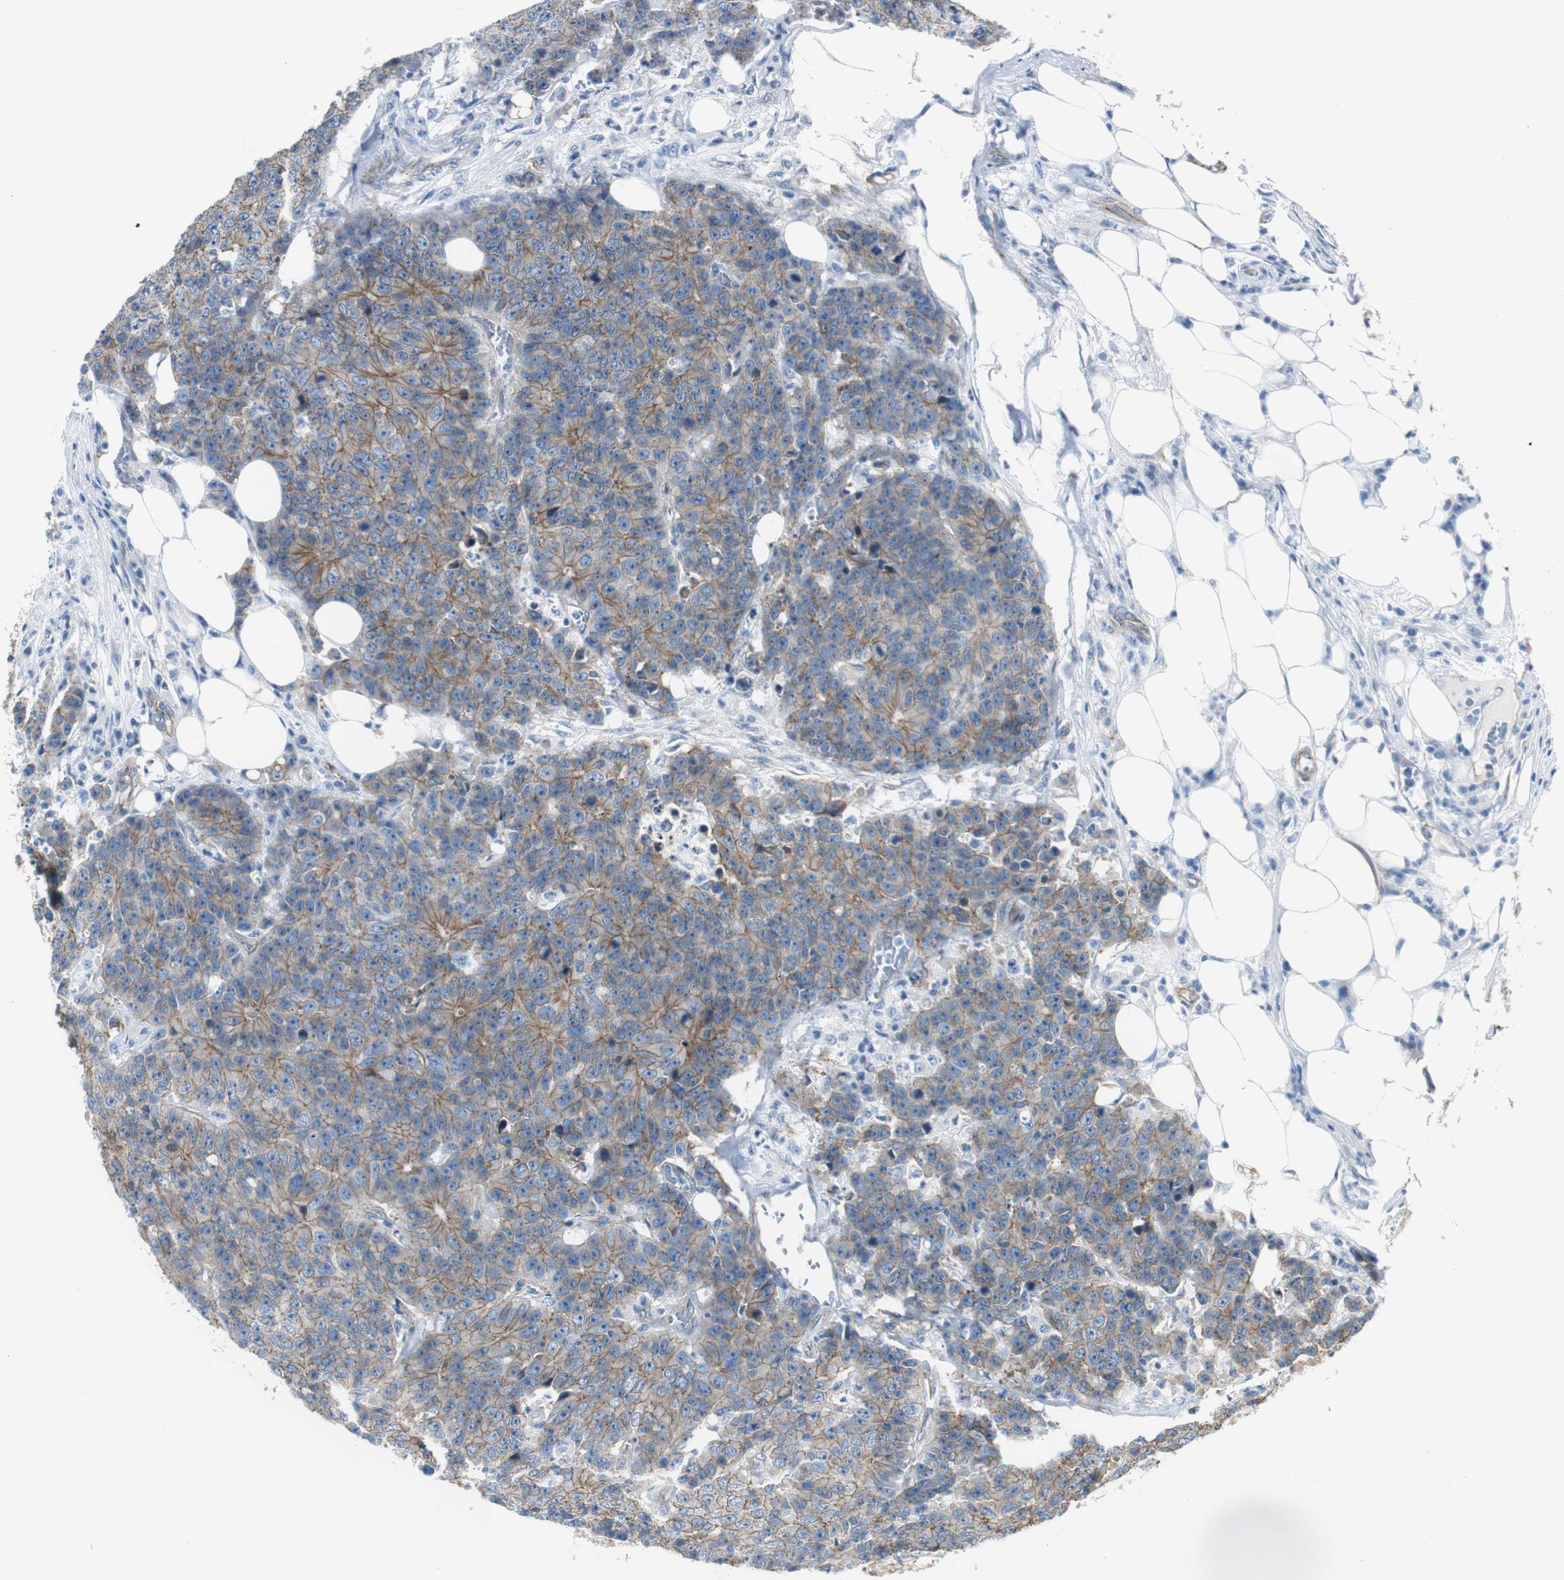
{"staining": {"intensity": "moderate", "quantity": ">75%", "location": "cytoplasmic/membranous"}, "tissue": "colorectal cancer", "cell_type": "Tumor cells", "image_type": "cancer", "snomed": [{"axis": "morphology", "description": "Adenocarcinoma, NOS"}, {"axis": "topography", "description": "Colon"}], "caption": "There is medium levels of moderate cytoplasmic/membranous expression in tumor cells of colorectal cancer, as demonstrated by immunohistochemical staining (brown color).", "gene": "STXBP4", "patient": {"sex": "female", "age": 86}}